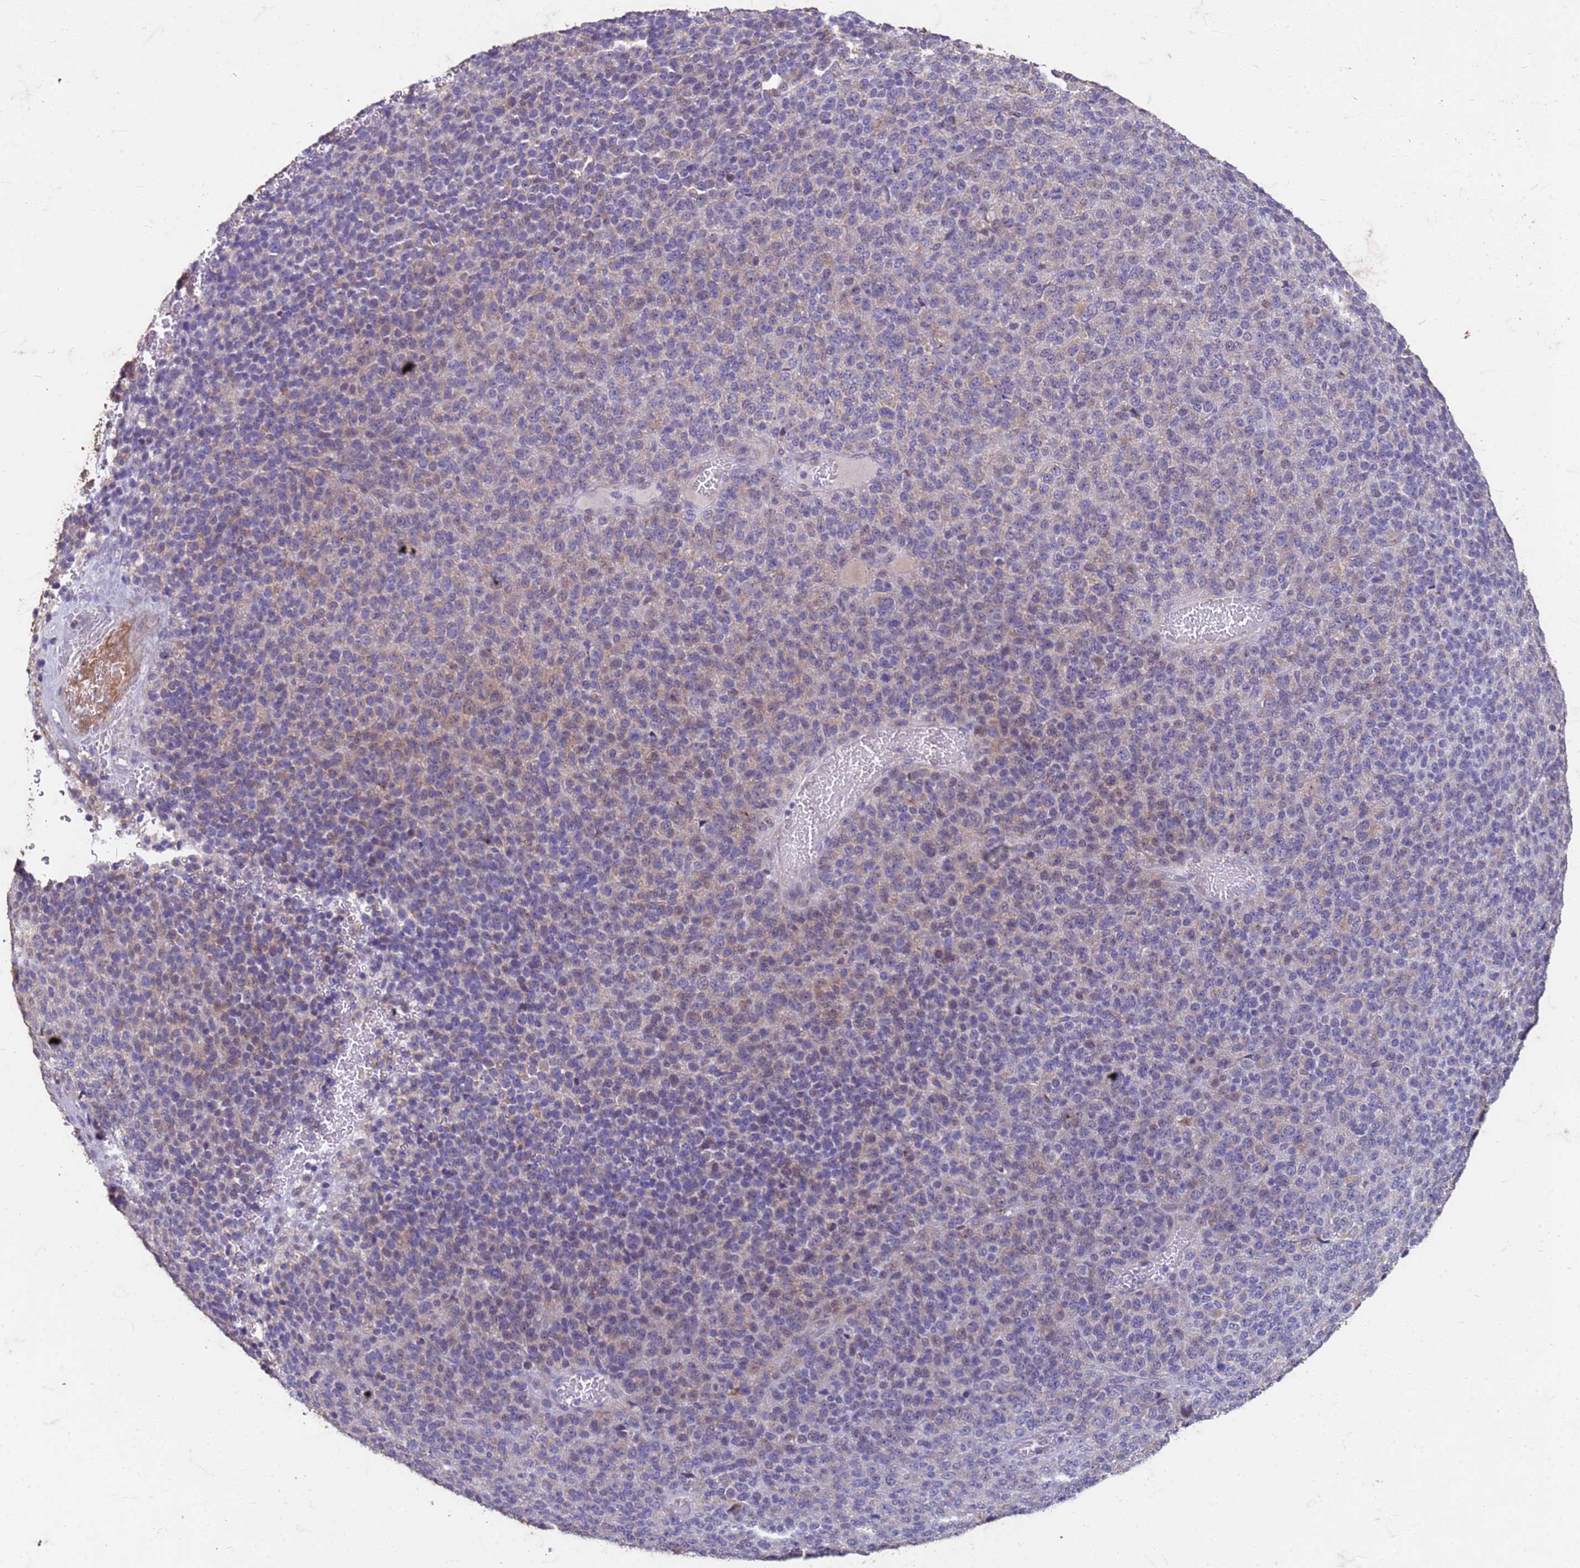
{"staining": {"intensity": "weak", "quantity": "<25%", "location": "cytoplasmic/membranous,nuclear"}, "tissue": "melanoma", "cell_type": "Tumor cells", "image_type": "cancer", "snomed": [{"axis": "morphology", "description": "Malignant melanoma, Metastatic site"}, {"axis": "topography", "description": "Brain"}], "caption": "Tumor cells show no significant staining in melanoma.", "gene": "SLC25A15", "patient": {"sex": "female", "age": 56}}